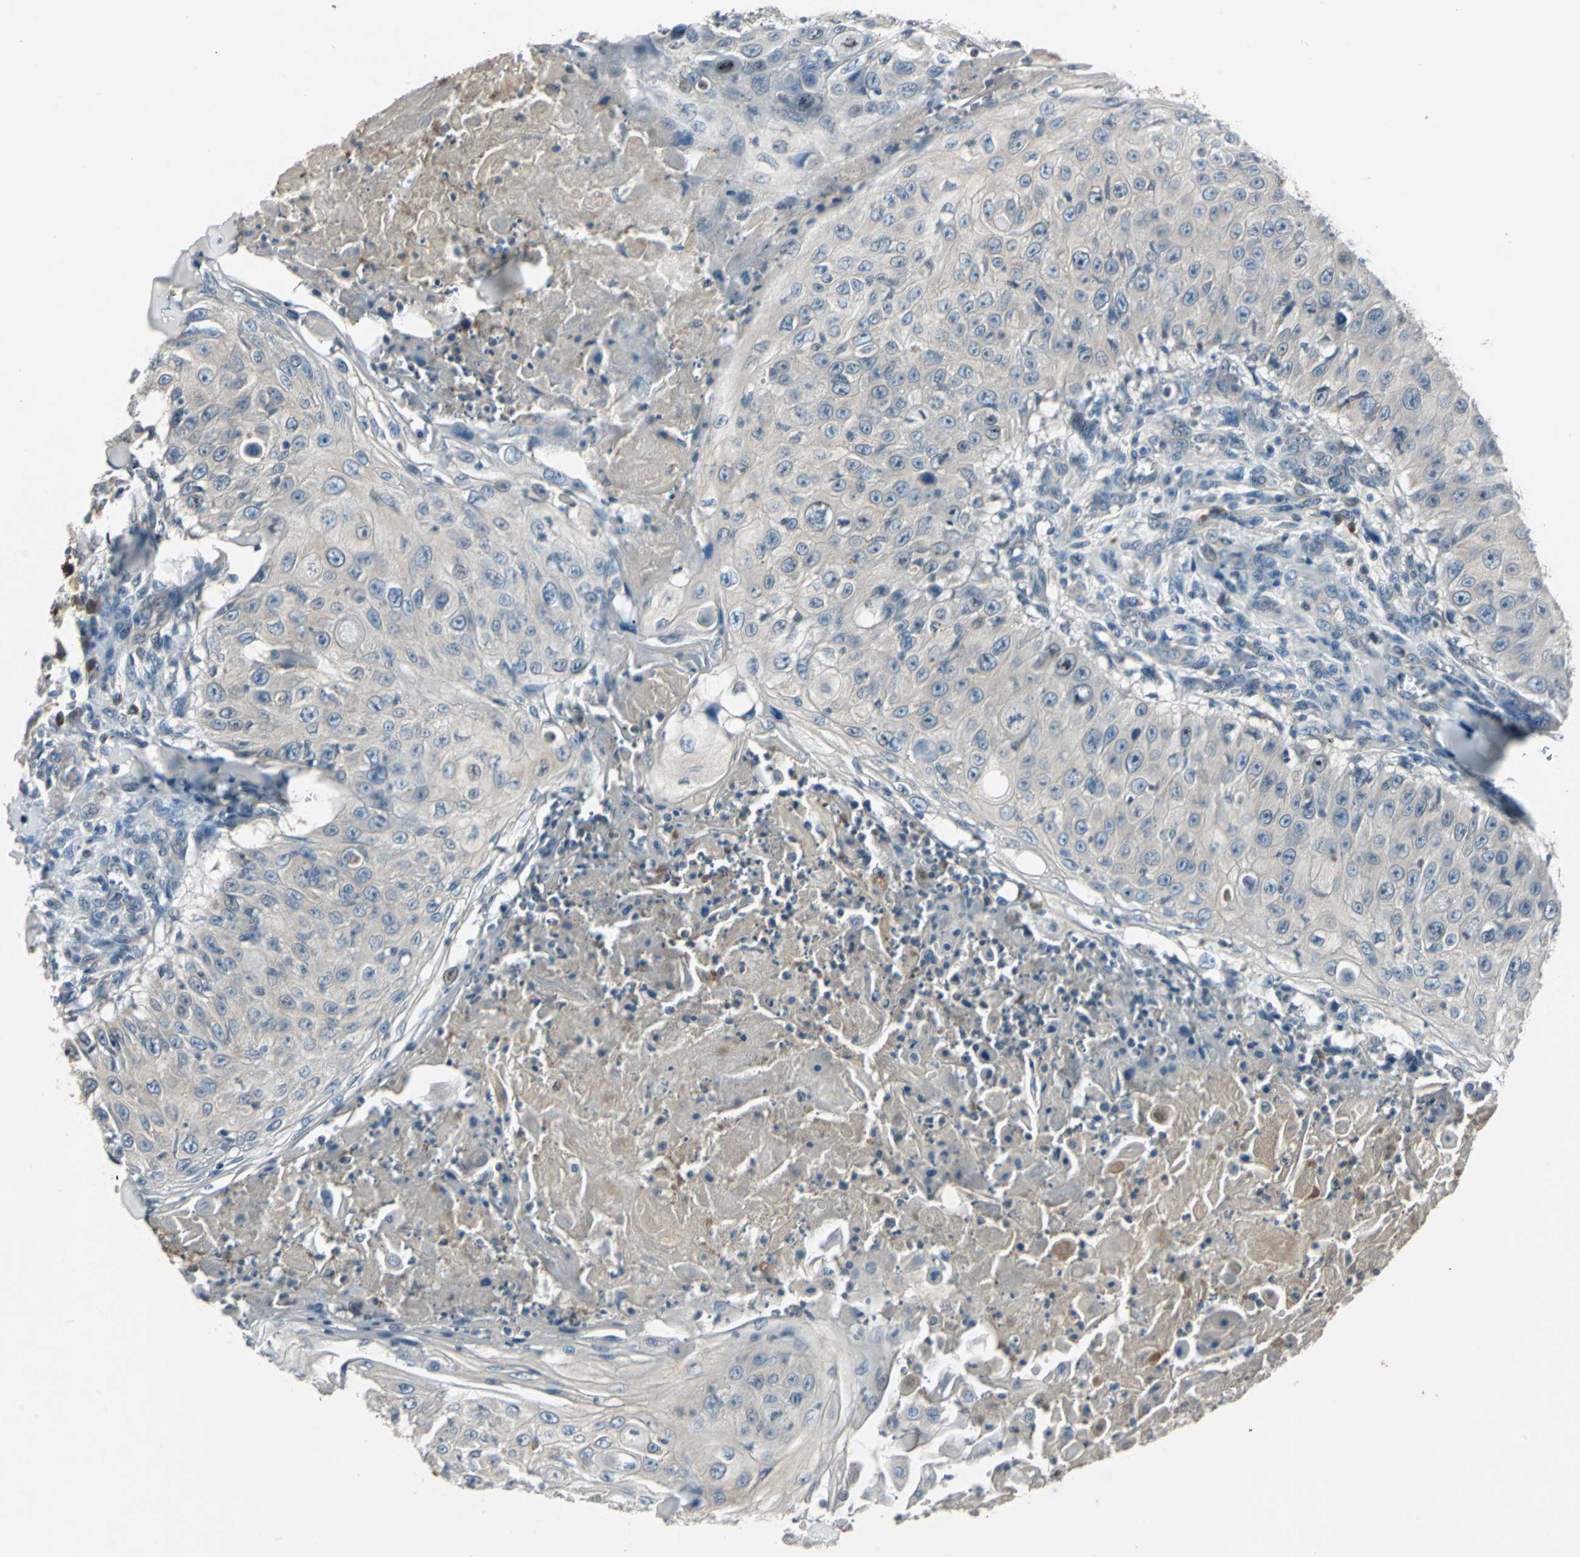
{"staining": {"intensity": "negative", "quantity": "none", "location": "none"}, "tissue": "skin cancer", "cell_type": "Tumor cells", "image_type": "cancer", "snomed": [{"axis": "morphology", "description": "Squamous cell carcinoma, NOS"}, {"axis": "topography", "description": "Skin"}], "caption": "An image of squamous cell carcinoma (skin) stained for a protein exhibits no brown staining in tumor cells. The staining was performed using DAB to visualize the protein expression in brown, while the nuclei were stained in blue with hematoxylin (Magnification: 20x).", "gene": "SLC2A13", "patient": {"sex": "male", "age": 86}}